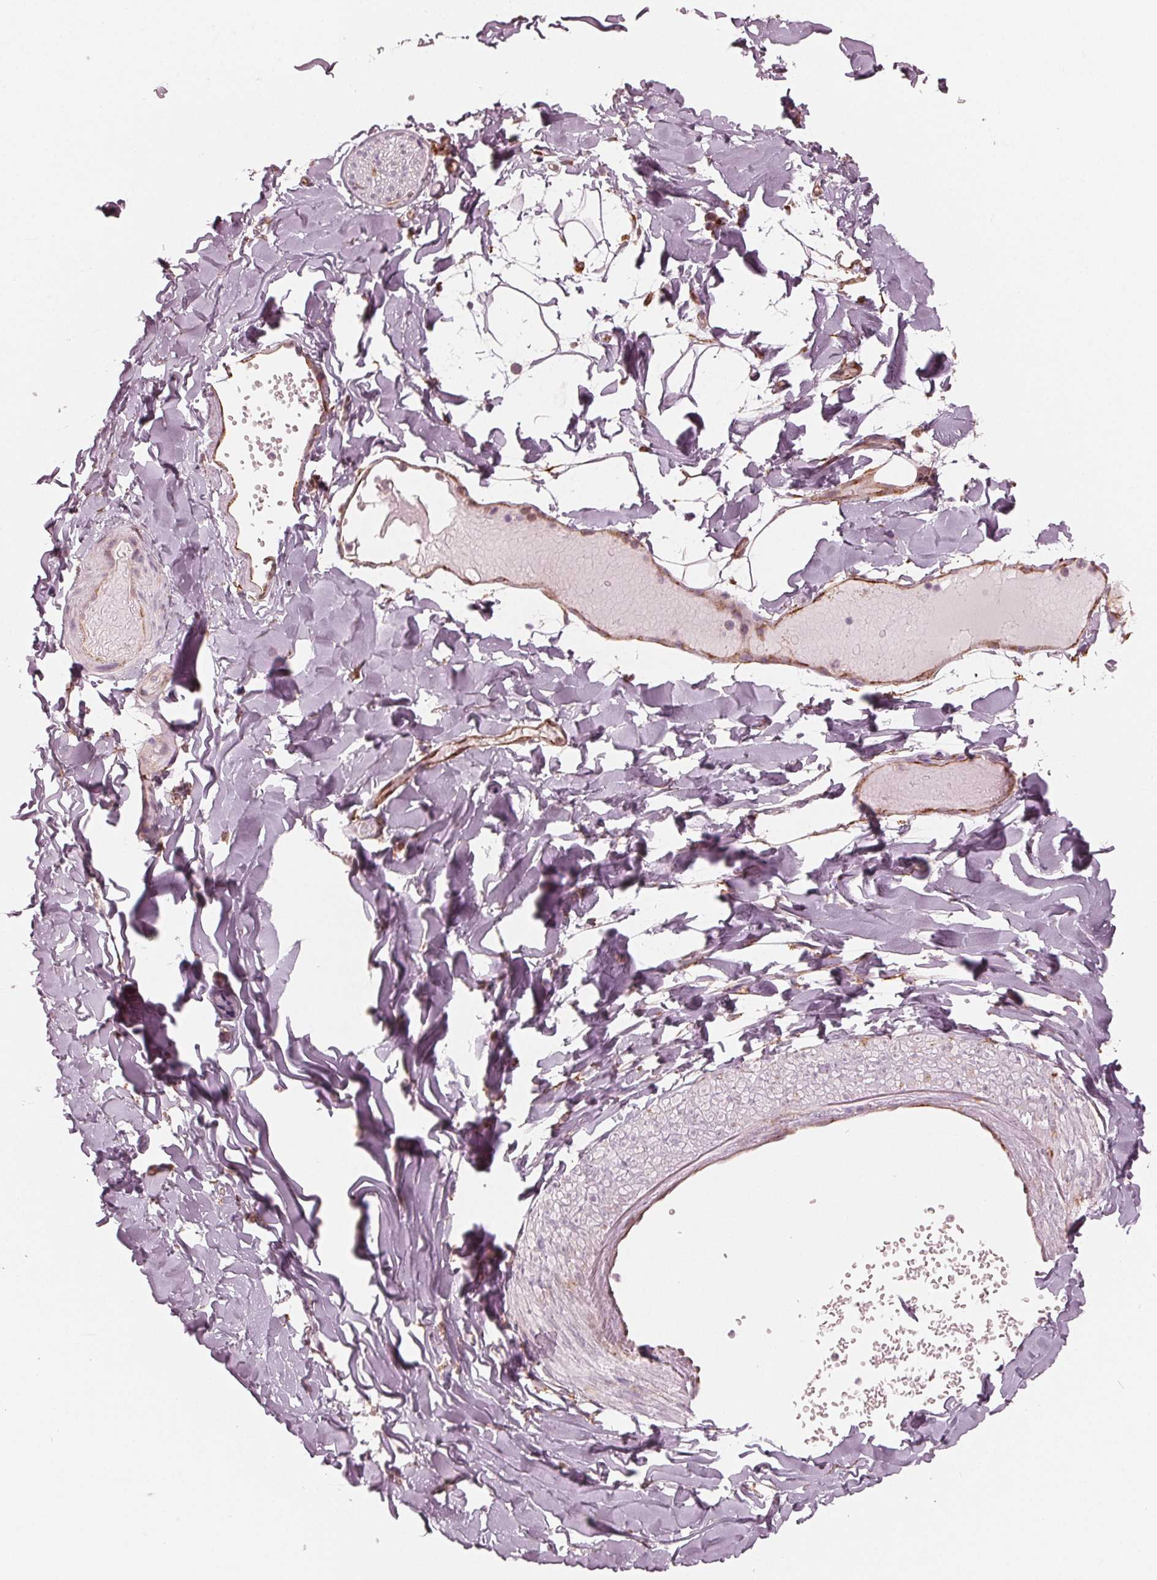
{"staining": {"intensity": "weak", "quantity": ">75%", "location": "cytoplasmic/membranous"}, "tissue": "adipose tissue", "cell_type": "Adipocytes", "image_type": "normal", "snomed": [{"axis": "morphology", "description": "Normal tissue, NOS"}, {"axis": "topography", "description": "Gallbladder"}, {"axis": "topography", "description": "Peripheral nerve tissue"}], "caption": "Adipocytes reveal weak cytoplasmic/membranous staining in about >75% of cells in unremarkable adipose tissue.", "gene": "IKBIP", "patient": {"sex": "female", "age": 45}}